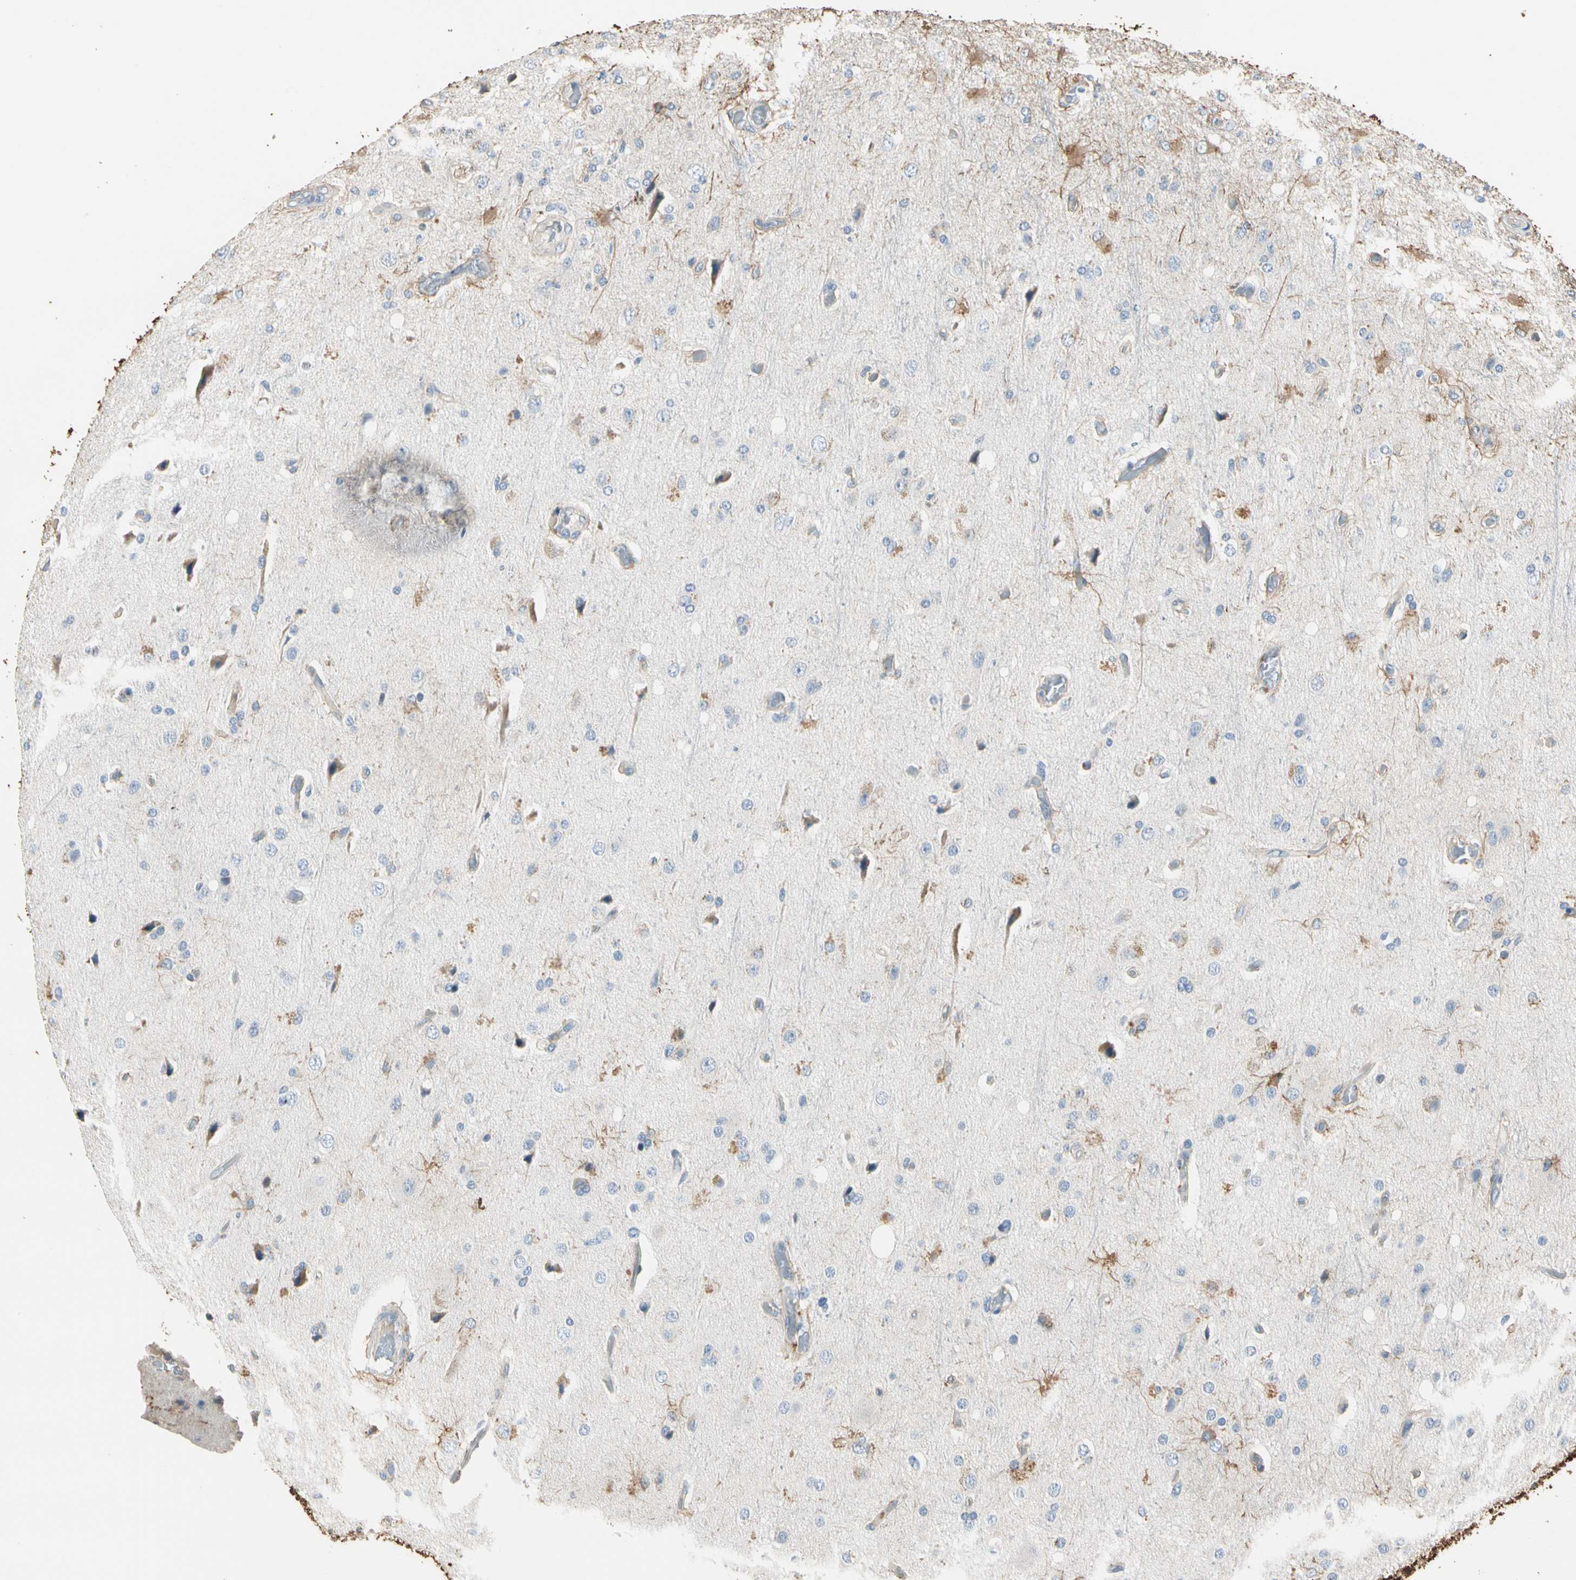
{"staining": {"intensity": "moderate", "quantity": "<25%", "location": "cytoplasmic/membranous"}, "tissue": "glioma", "cell_type": "Tumor cells", "image_type": "cancer", "snomed": [{"axis": "morphology", "description": "Normal tissue, NOS"}, {"axis": "morphology", "description": "Glioma, malignant, High grade"}, {"axis": "topography", "description": "Cerebral cortex"}], "caption": "A brown stain shows moderate cytoplasmic/membranous staining of a protein in malignant glioma (high-grade) tumor cells. (DAB = brown stain, brightfield microscopy at high magnification).", "gene": "GPR153", "patient": {"sex": "male", "age": 77}}